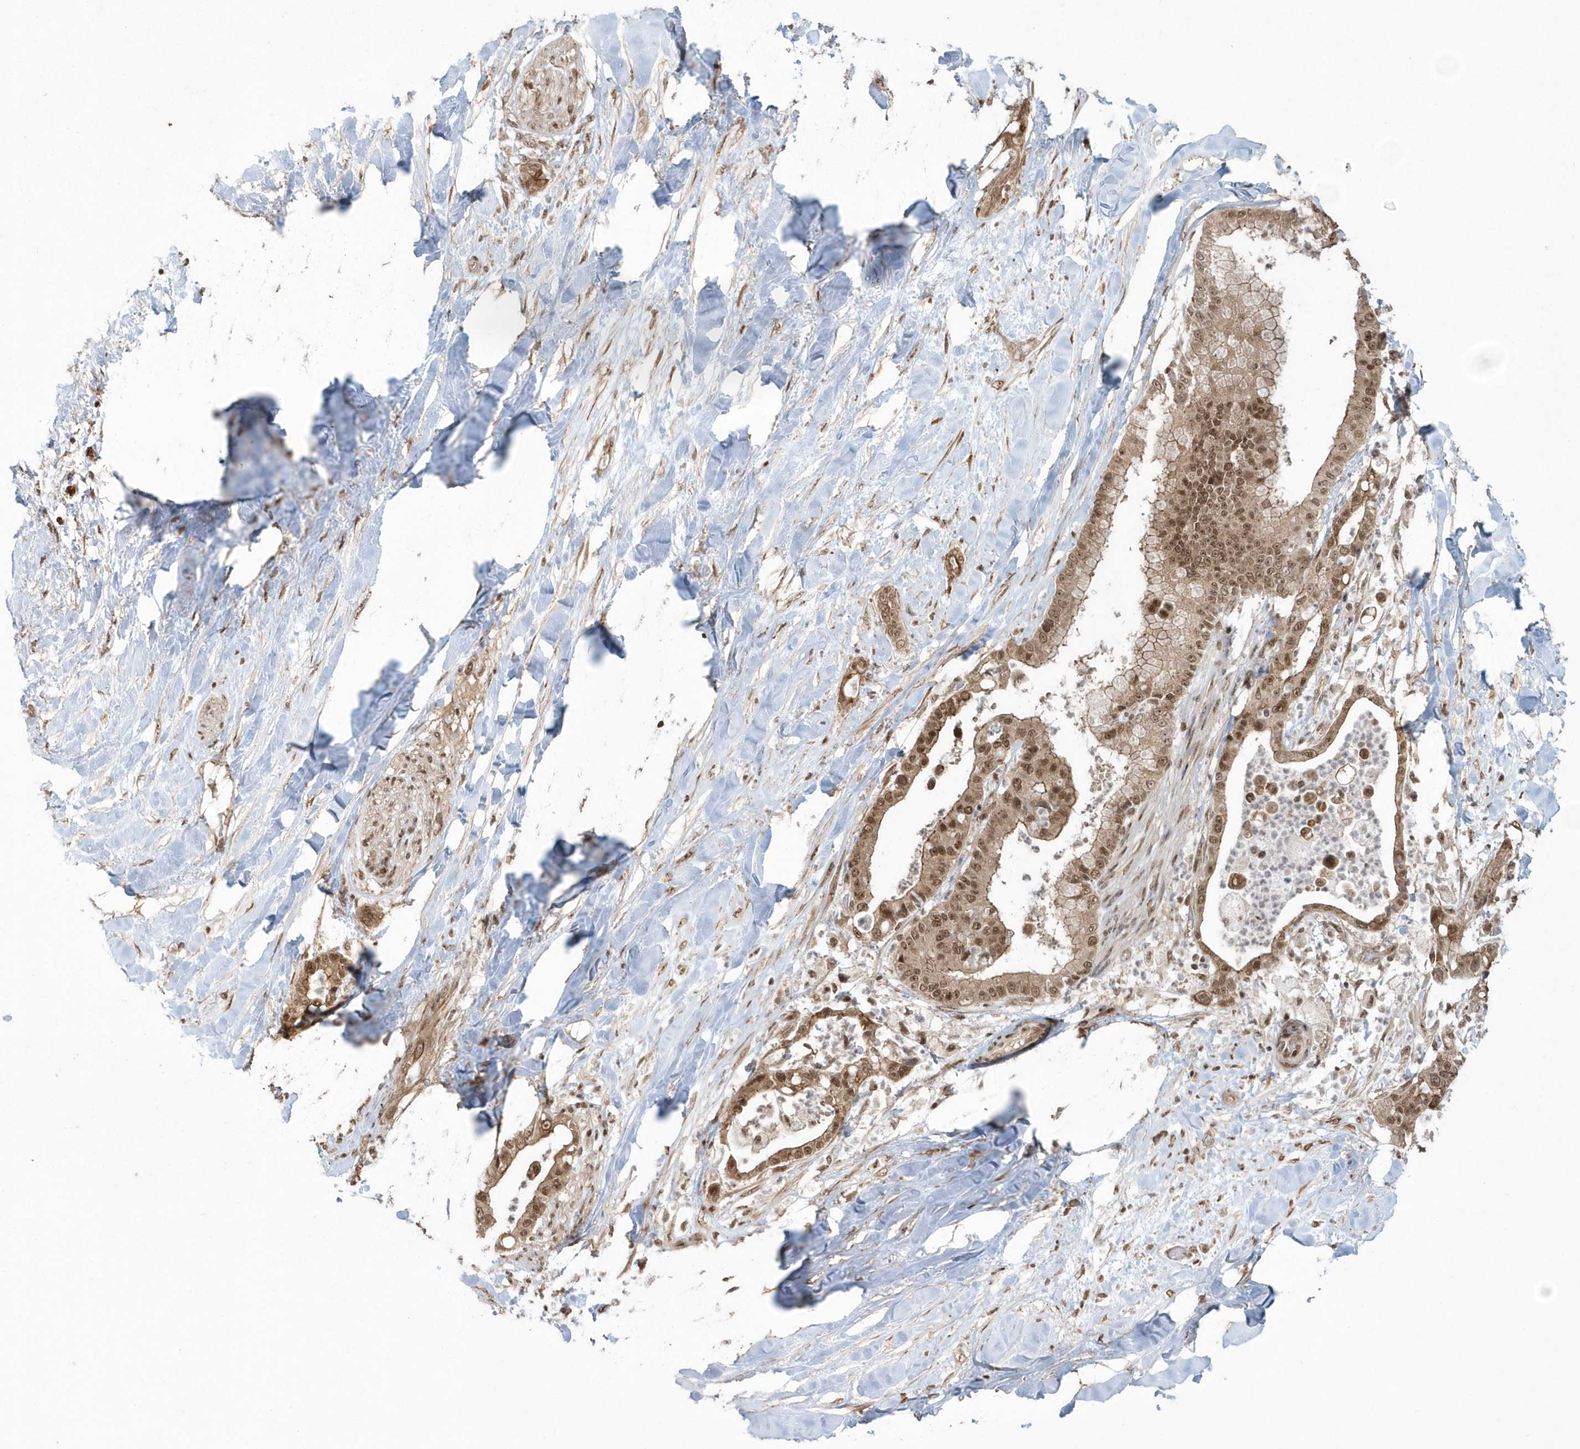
{"staining": {"intensity": "moderate", "quantity": ">75%", "location": "cytoplasmic/membranous,nuclear"}, "tissue": "liver cancer", "cell_type": "Tumor cells", "image_type": "cancer", "snomed": [{"axis": "morphology", "description": "Cholangiocarcinoma"}, {"axis": "topography", "description": "Liver"}], "caption": "Immunohistochemistry (IHC) of human cholangiocarcinoma (liver) displays medium levels of moderate cytoplasmic/membranous and nuclear positivity in about >75% of tumor cells.", "gene": "EPB41L4A", "patient": {"sex": "female", "age": 54}}